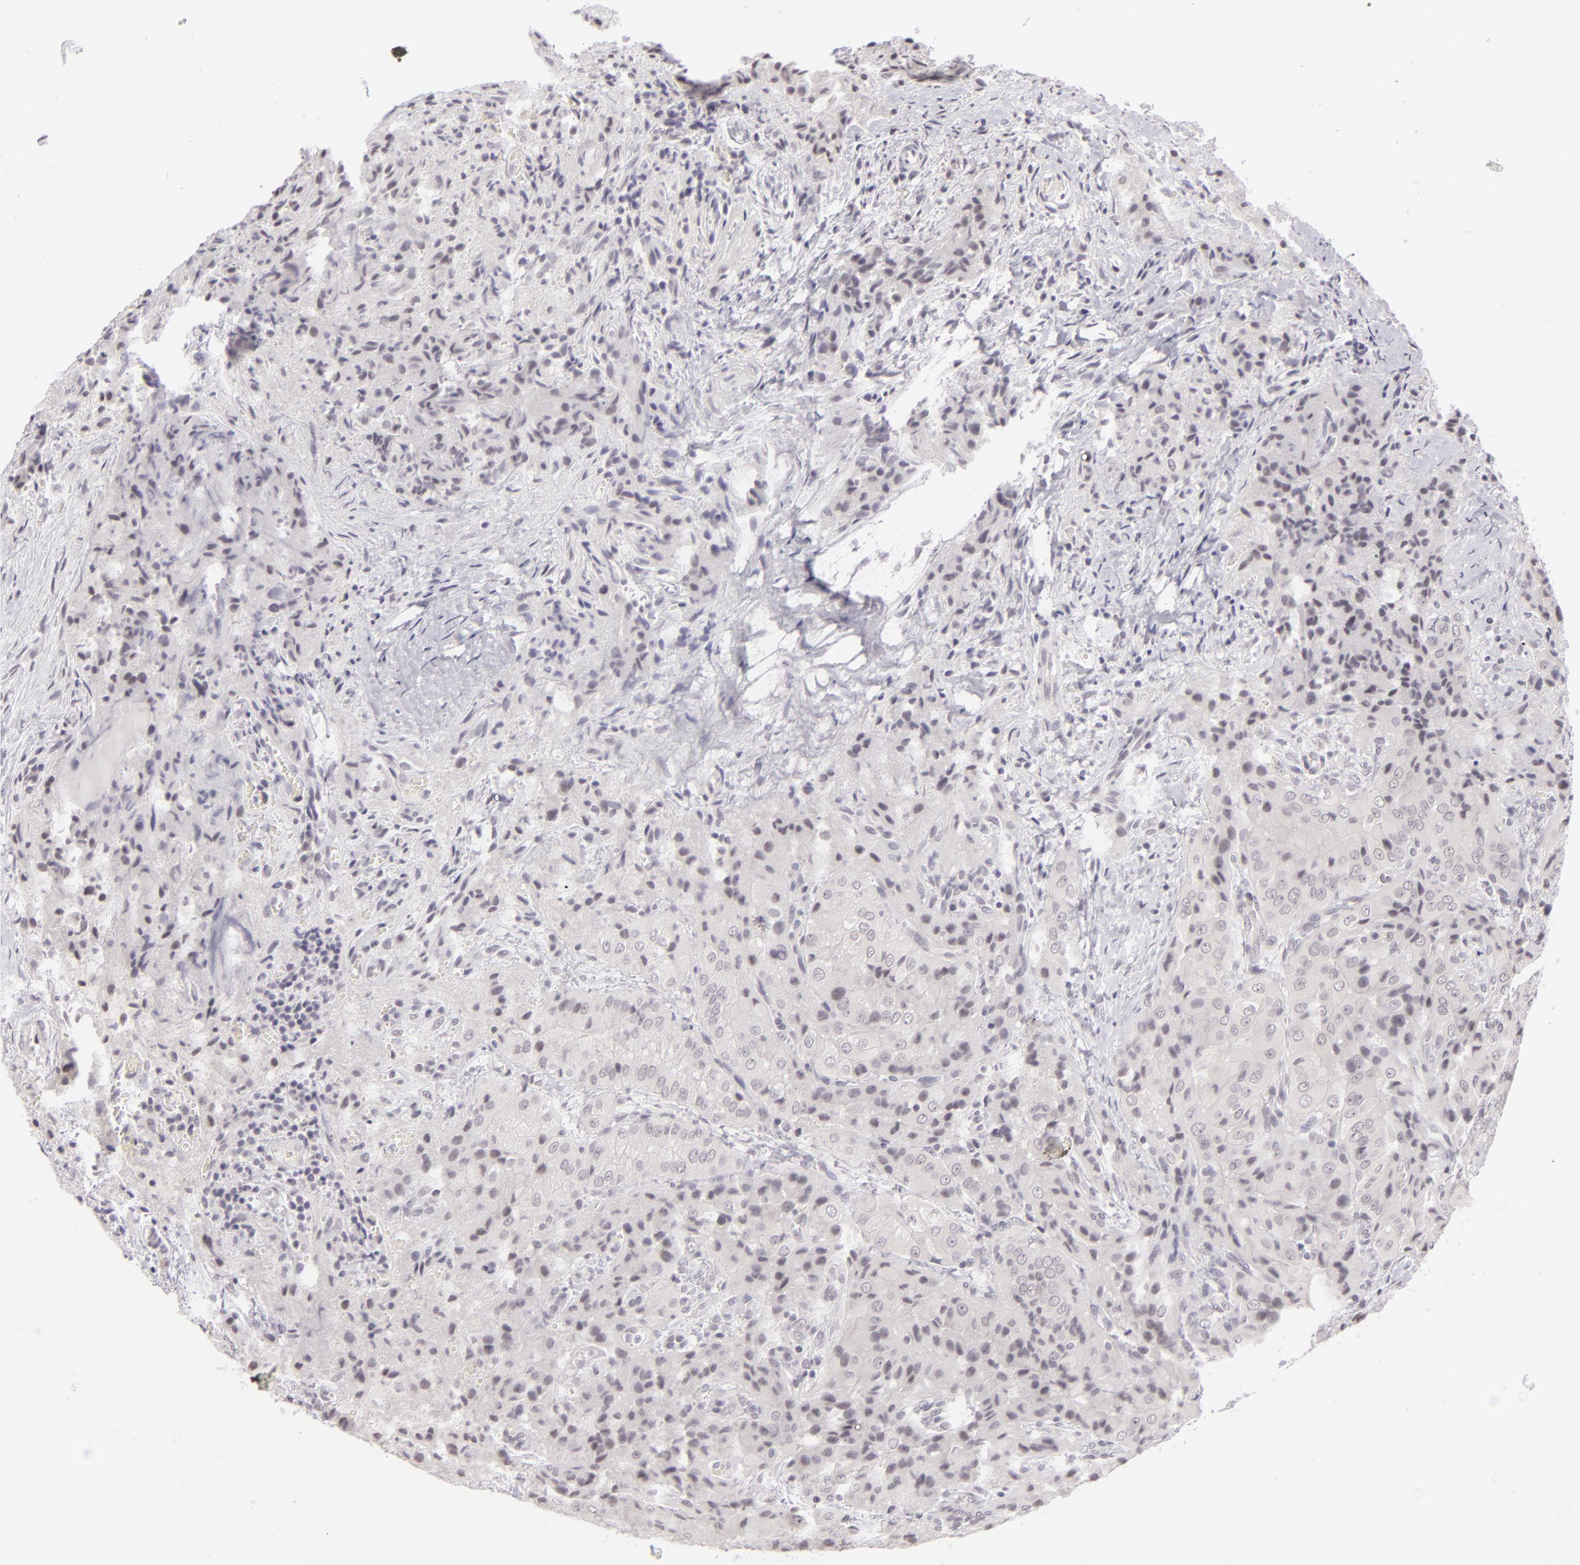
{"staining": {"intensity": "negative", "quantity": "none", "location": "none"}, "tissue": "thyroid cancer", "cell_type": "Tumor cells", "image_type": "cancer", "snomed": [{"axis": "morphology", "description": "Papillary adenocarcinoma, NOS"}, {"axis": "topography", "description": "Thyroid gland"}], "caption": "Tumor cells are negative for brown protein staining in papillary adenocarcinoma (thyroid).", "gene": "ZNF205", "patient": {"sex": "female", "age": 71}}